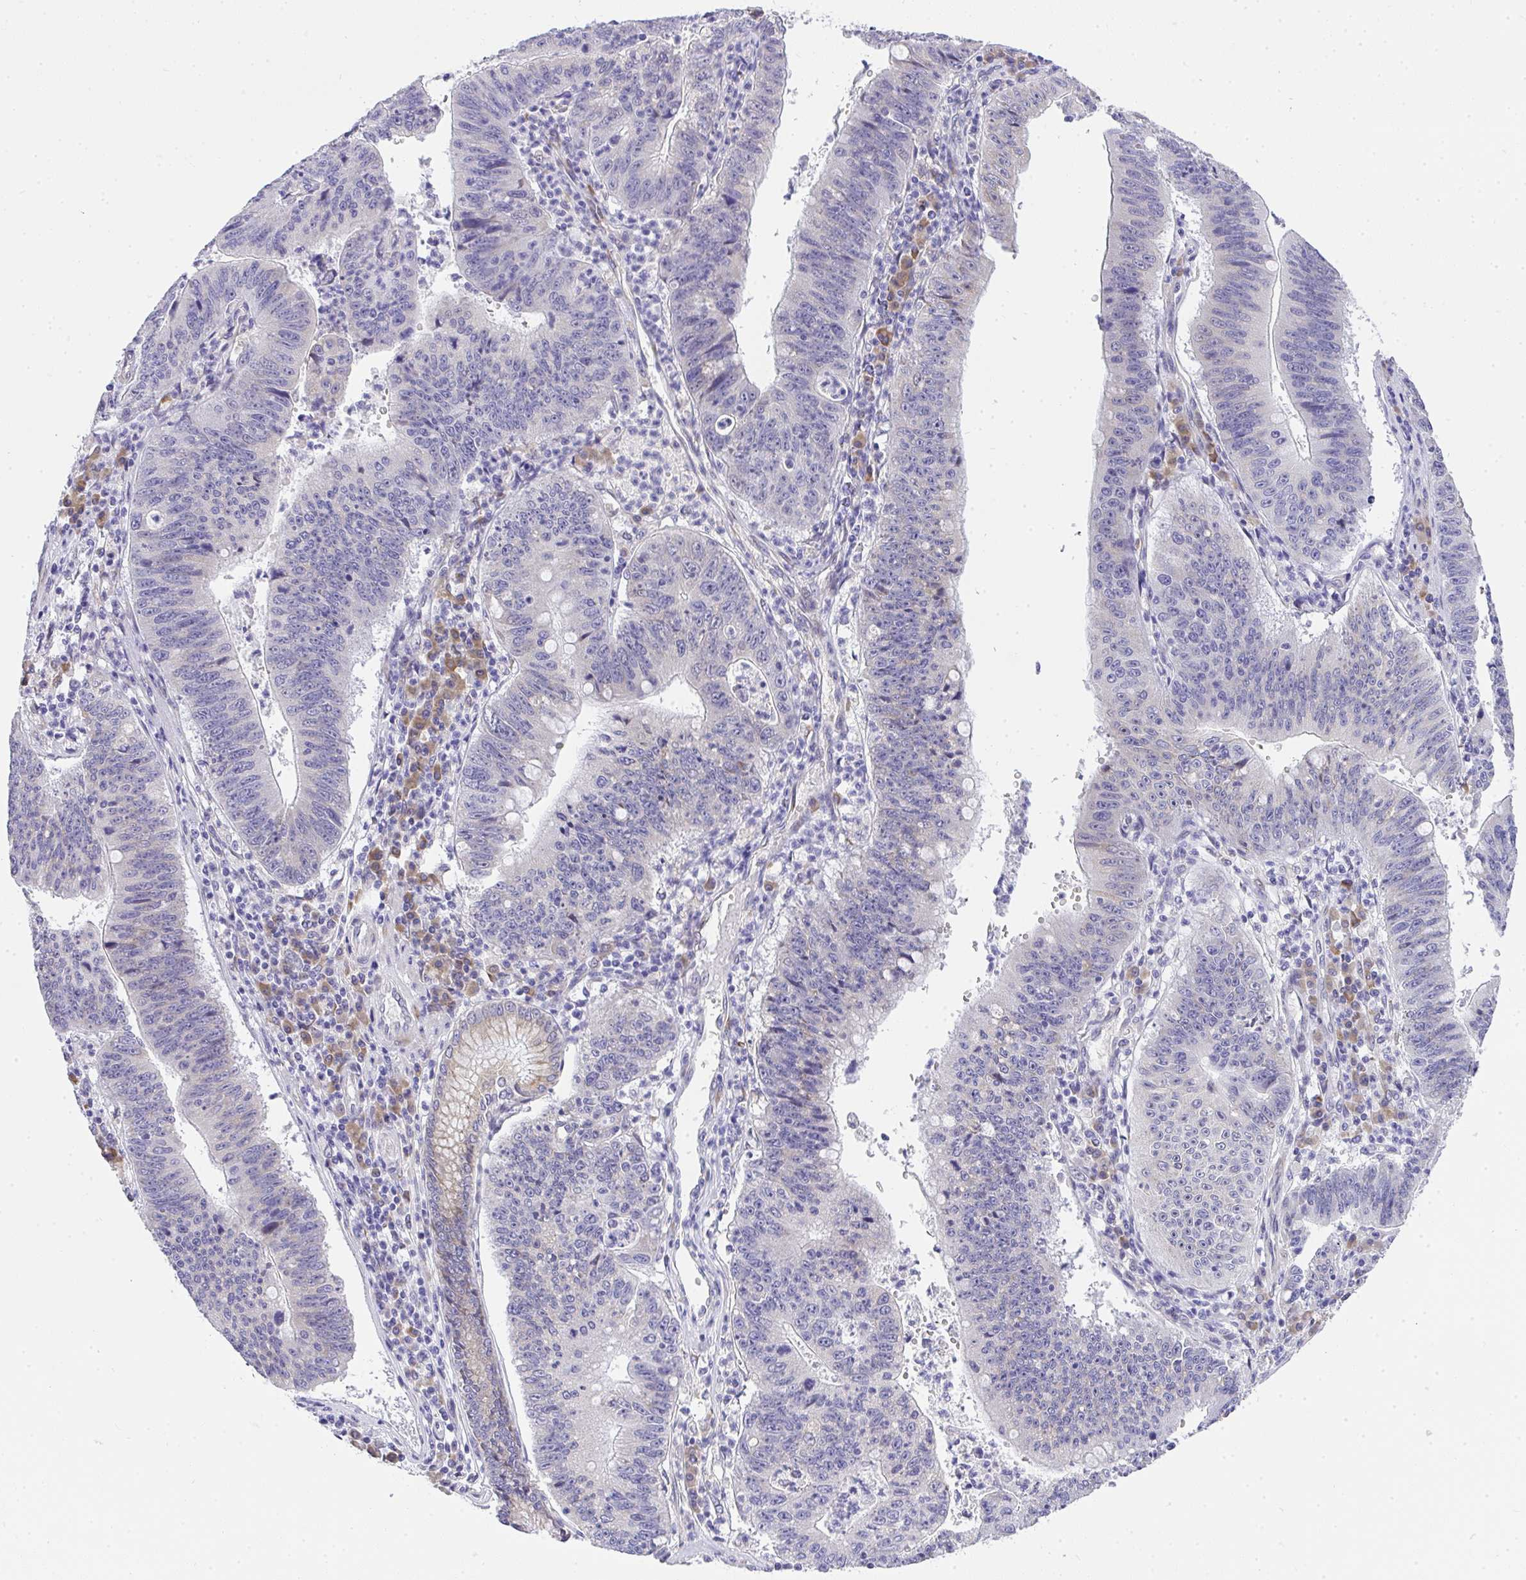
{"staining": {"intensity": "negative", "quantity": "none", "location": "none"}, "tissue": "stomach cancer", "cell_type": "Tumor cells", "image_type": "cancer", "snomed": [{"axis": "morphology", "description": "Adenocarcinoma, NOS"}, {"axis": "topography", "description": "Stomach"}], "caption": "This is an IHC micrograph of stomach cancer (adenocarcinoma). There is no positivity in tumor cells.", "gene": "ADRA2C", "patient": {"sex": "male", "age": 59}}